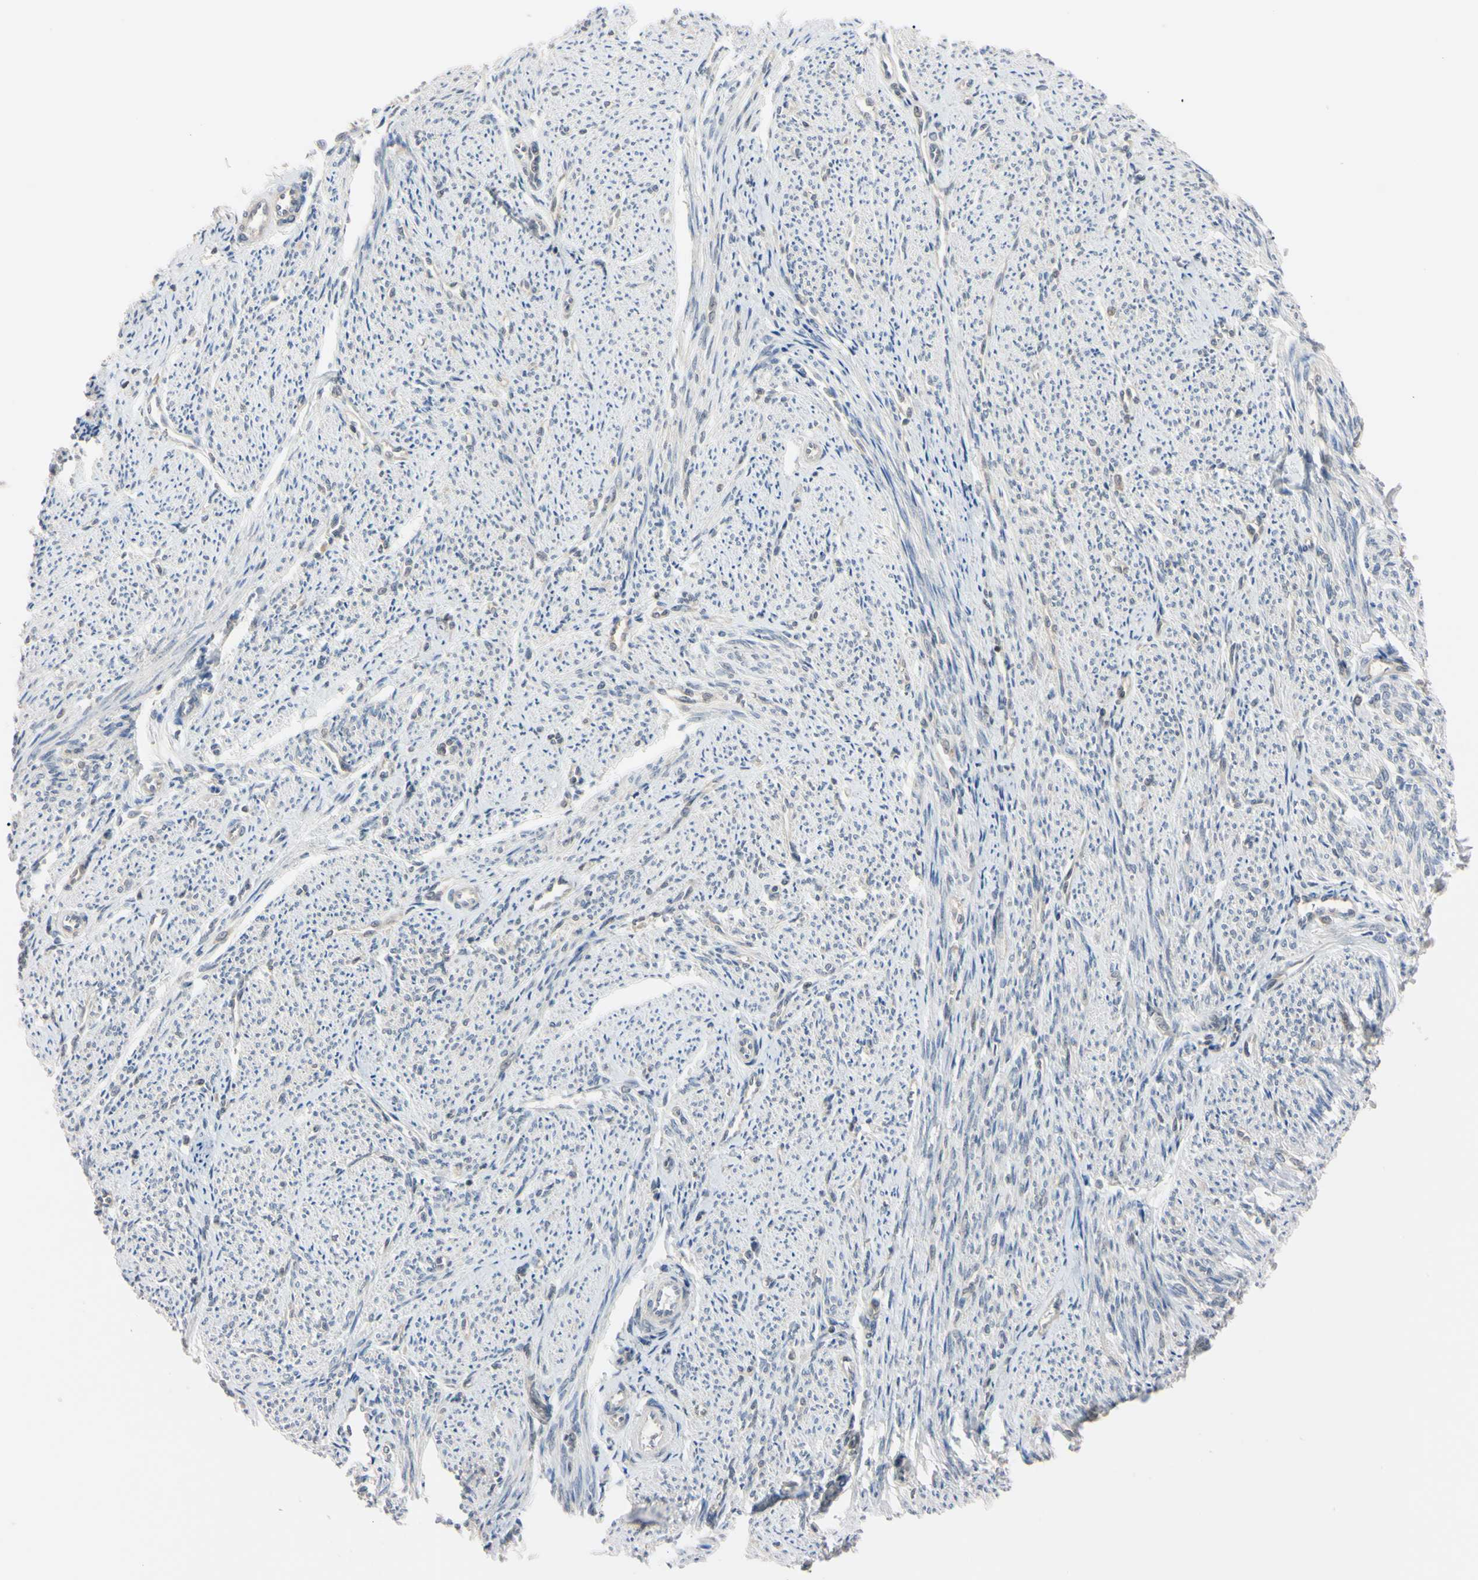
{"staining": {"intensity": "weak", "quantity": "25%-75%", "location": "nuclear"}, "tissue": "smooth muscle", "cell_type": "Smooth muscle cells", "image_type": "normal", "snomed": [{"axis": "morphology", "description": "Normal tissue, NOS"}, {"axis": "topography", "description": "Smooth muscle"}], "caption": "There is low levels of weak nuclear positivity in smooth muscle cells of benign smooth muscle, as demonstrated by immunohistochemical staining (brown color).", "gene": "UBE2I", "patient": {"sex": "female", "age": 65}}